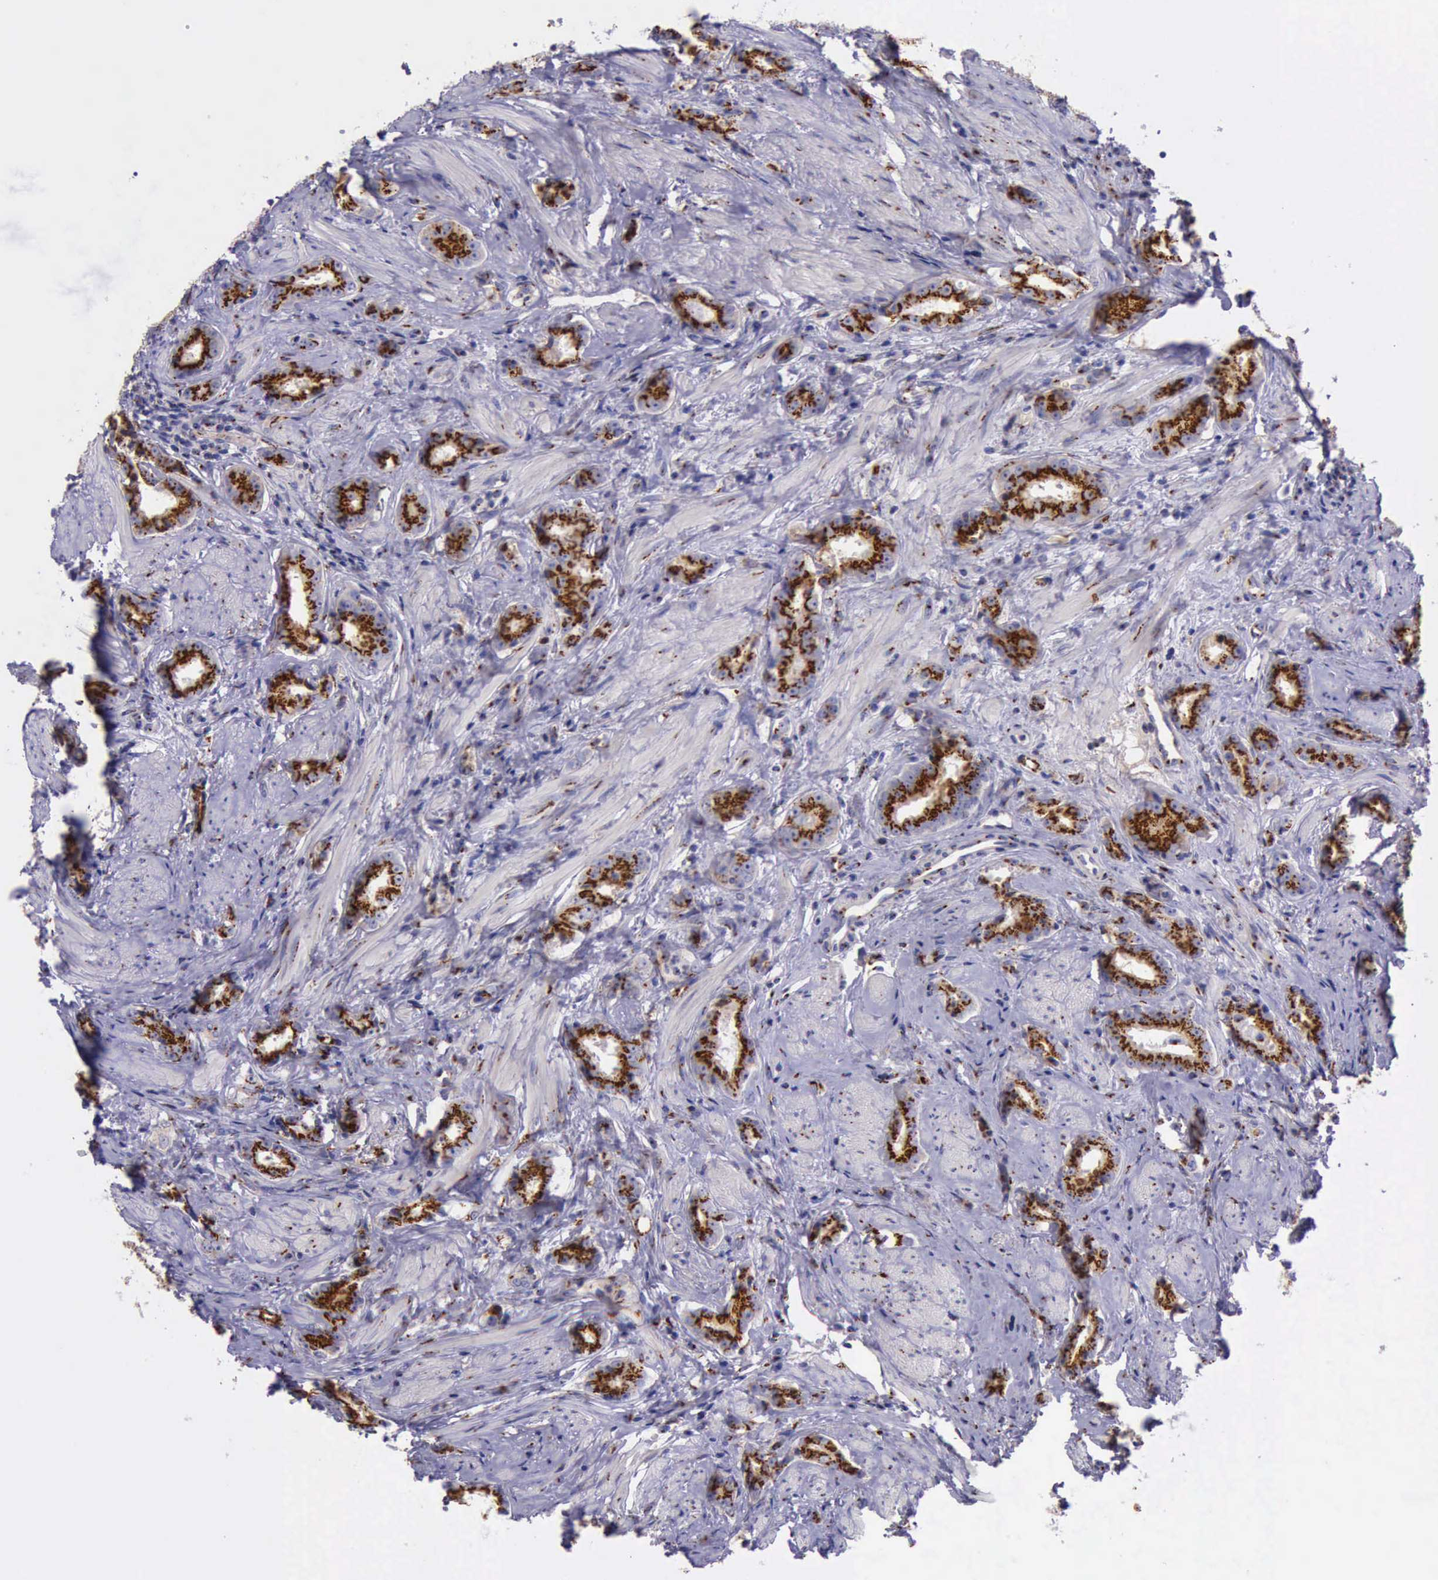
{"staining": {"intensity": "strong", "quantity": ">75%", "location": "cytoplasmic/membranous"}, "tissue": "prostate cancer", "cell_type": "Tumor cells", "image_type": "cancer", "snomed": [{"axis": "morphology", "description": "Adenocarcinoma, Medium grade"}, {"axis": "topography", "description": "Prostate"}], "caption": "Immunohistochemical staining of prostate cancer reveals high levels of strong cytoplasmic/membranous protein expression in approximately >75% of tumor cells.", "gene": "GOLGA5", "patient": {"sex": "male", "age": 53}}